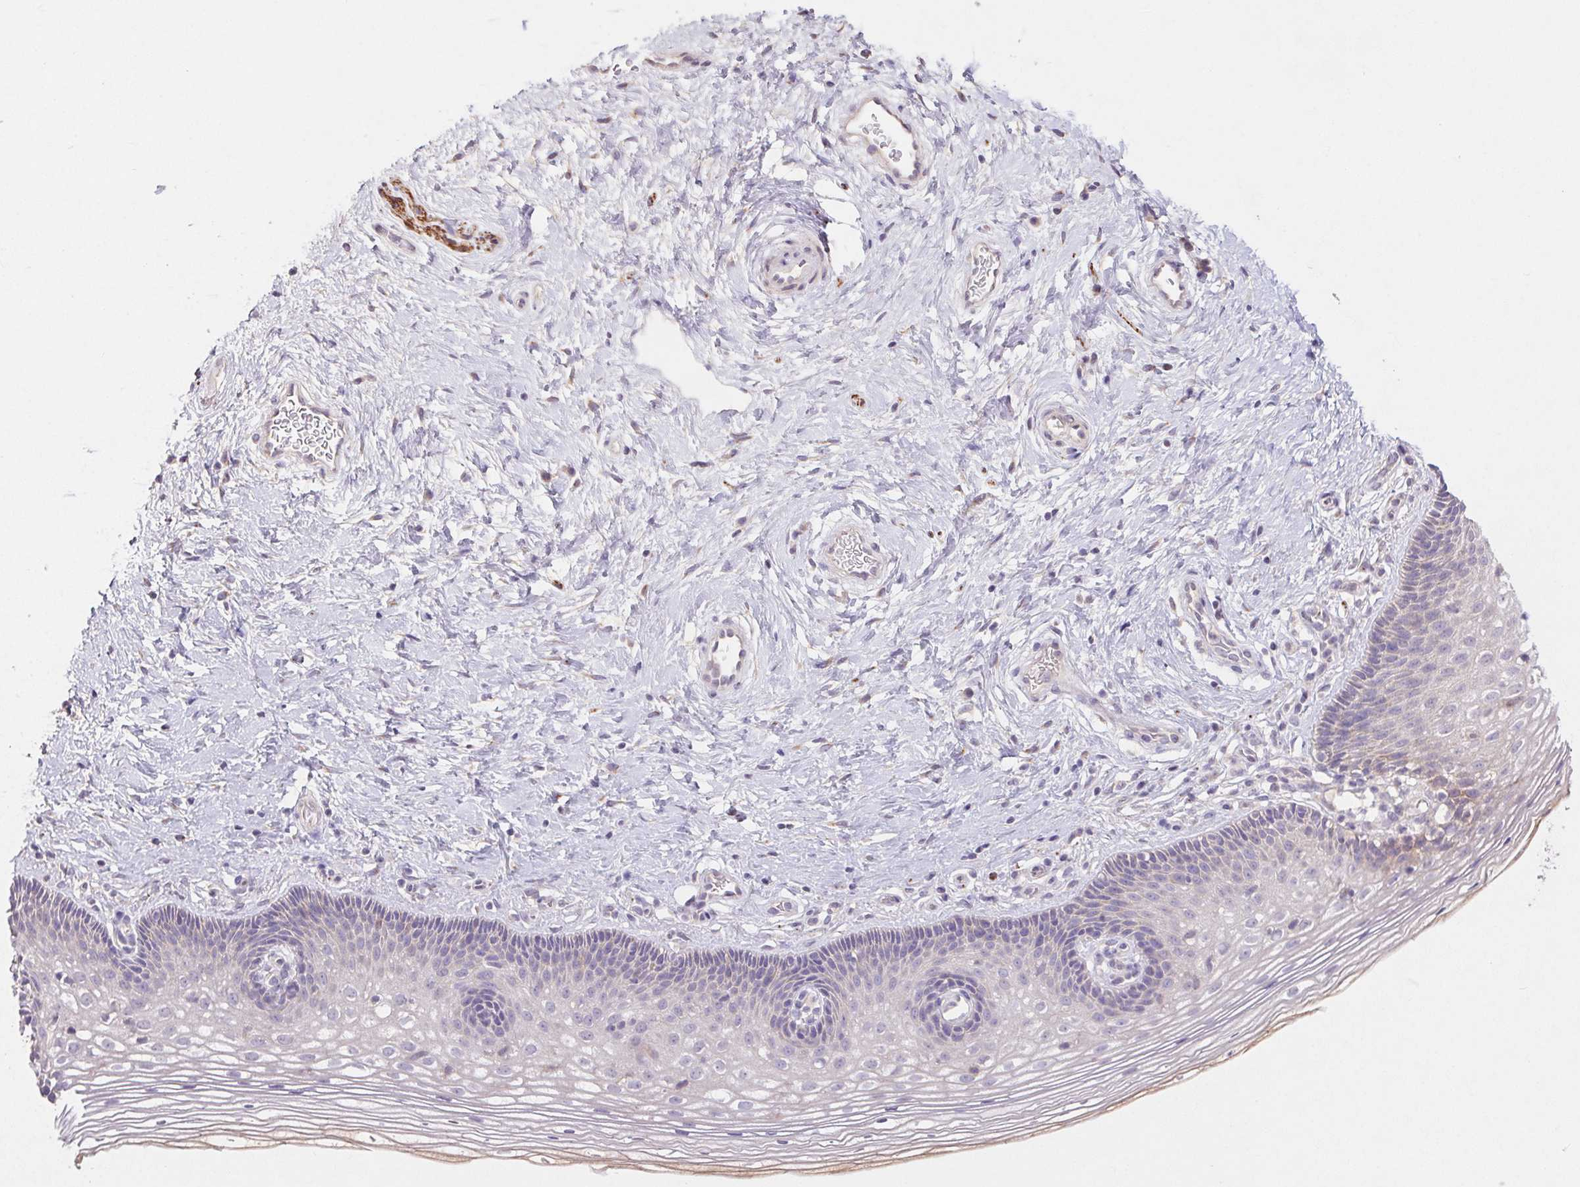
{"staining": {"intensity": "negative", "quantity": "none", "location": "none"}, "tissue": "cervix", "cell_type": "Glandular cells", "image_type": "normal", "snomed": [{"axis": "morphology", "description": "Normal tissue, NOS"}, {"axis": "topography", "description": "Cervix"}], "caption": "Benign cervix was stained to show a protein in brown. There is no significant expression in glandular cells.", "gene": "GRM2", "patient": {"sex": "female", "age": 34}}